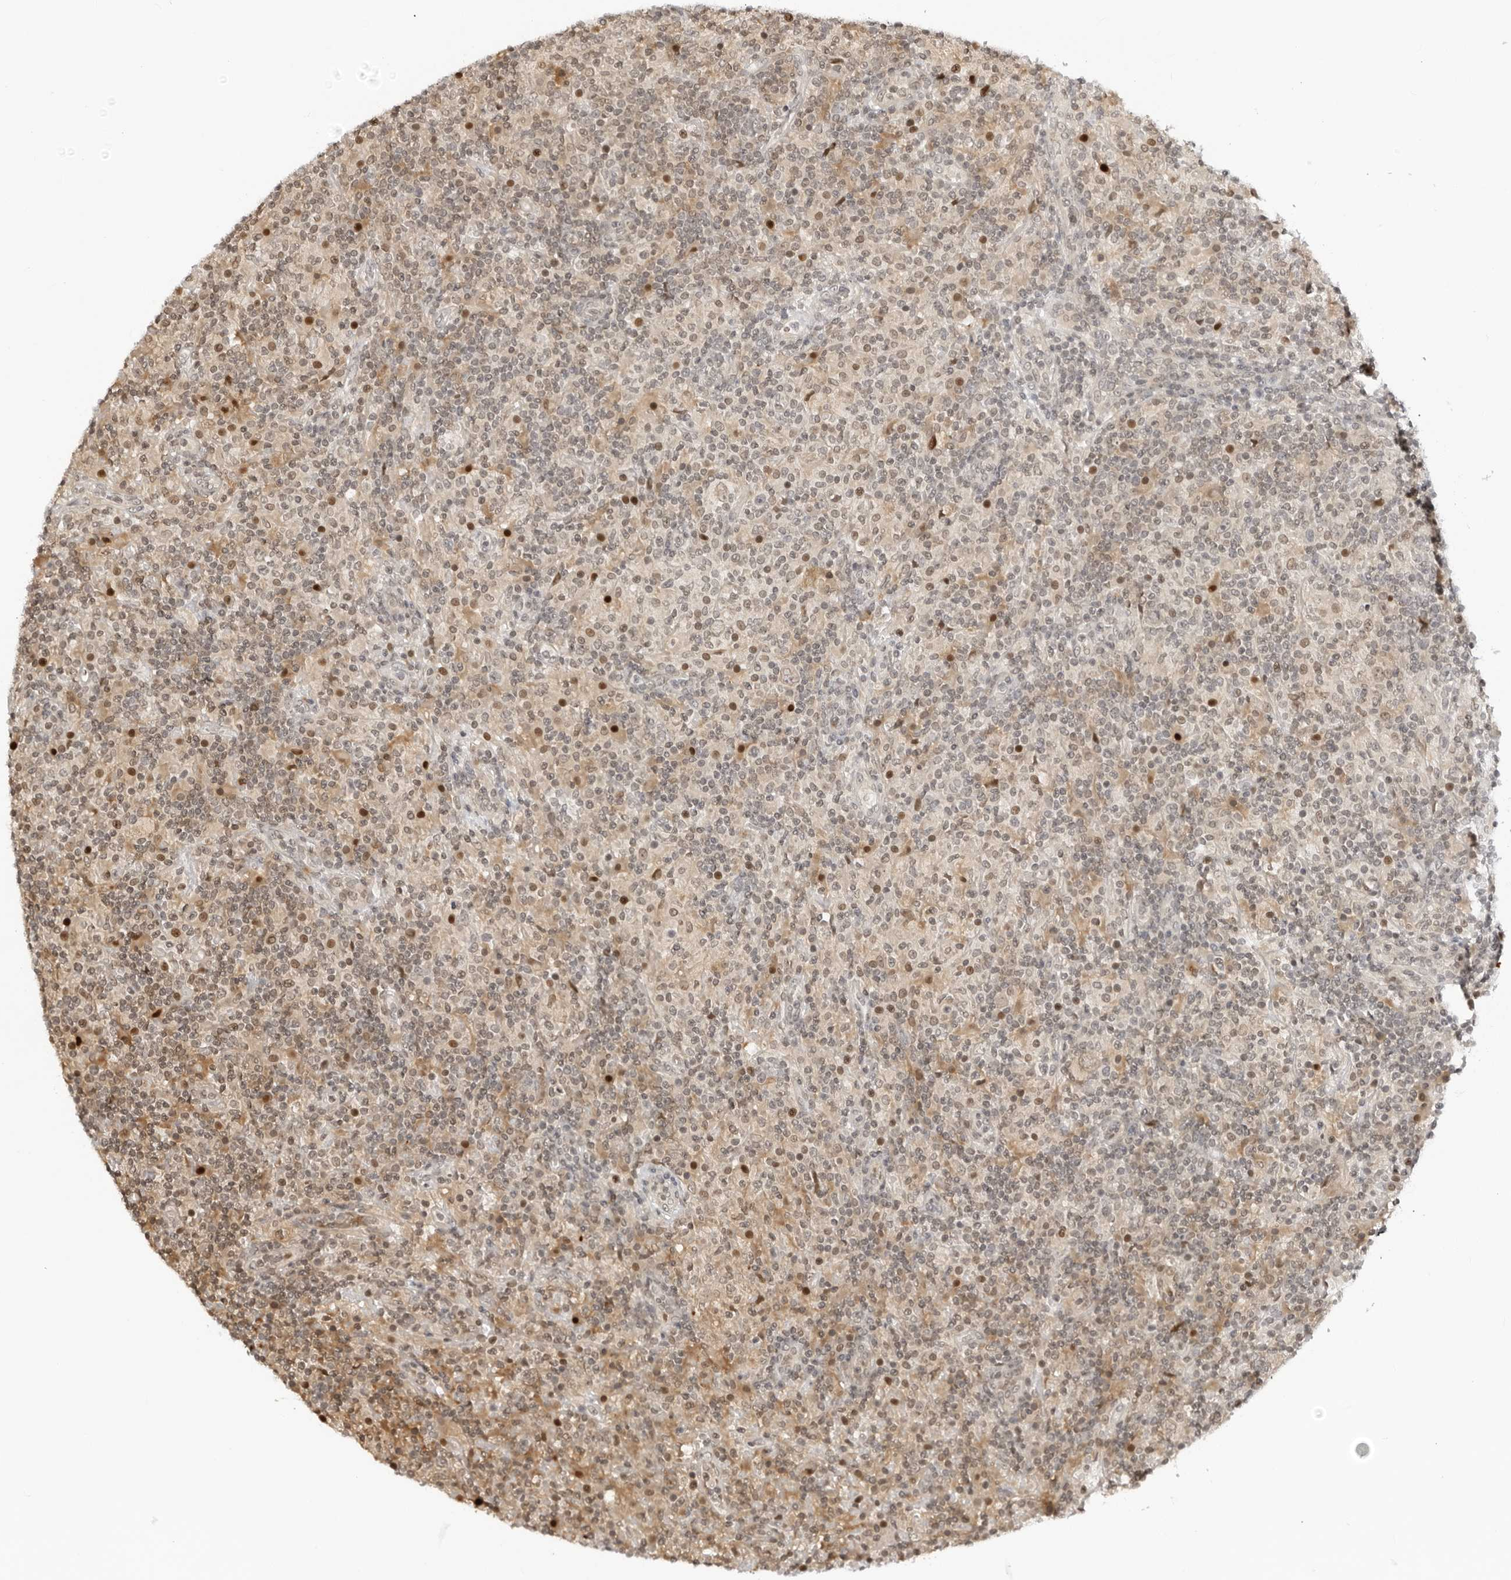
{"staining": {"intensity": "negative", "quantity": "none", "location": "none"}, "tissue": "lymphoma", "cell_type": "Tumor cells", "image_type": "cancer", "snomed": [{"axis": "morphology", "description": "Hodgkin's disease, NOS"}, {"axis": "topography", "description": "Lymph node"}], "caption": "A micrograph of human lymphoma is negative for staining in tumor cells.", "gene": "RNF146", "patient": {"sex": "male", "age": 70}}